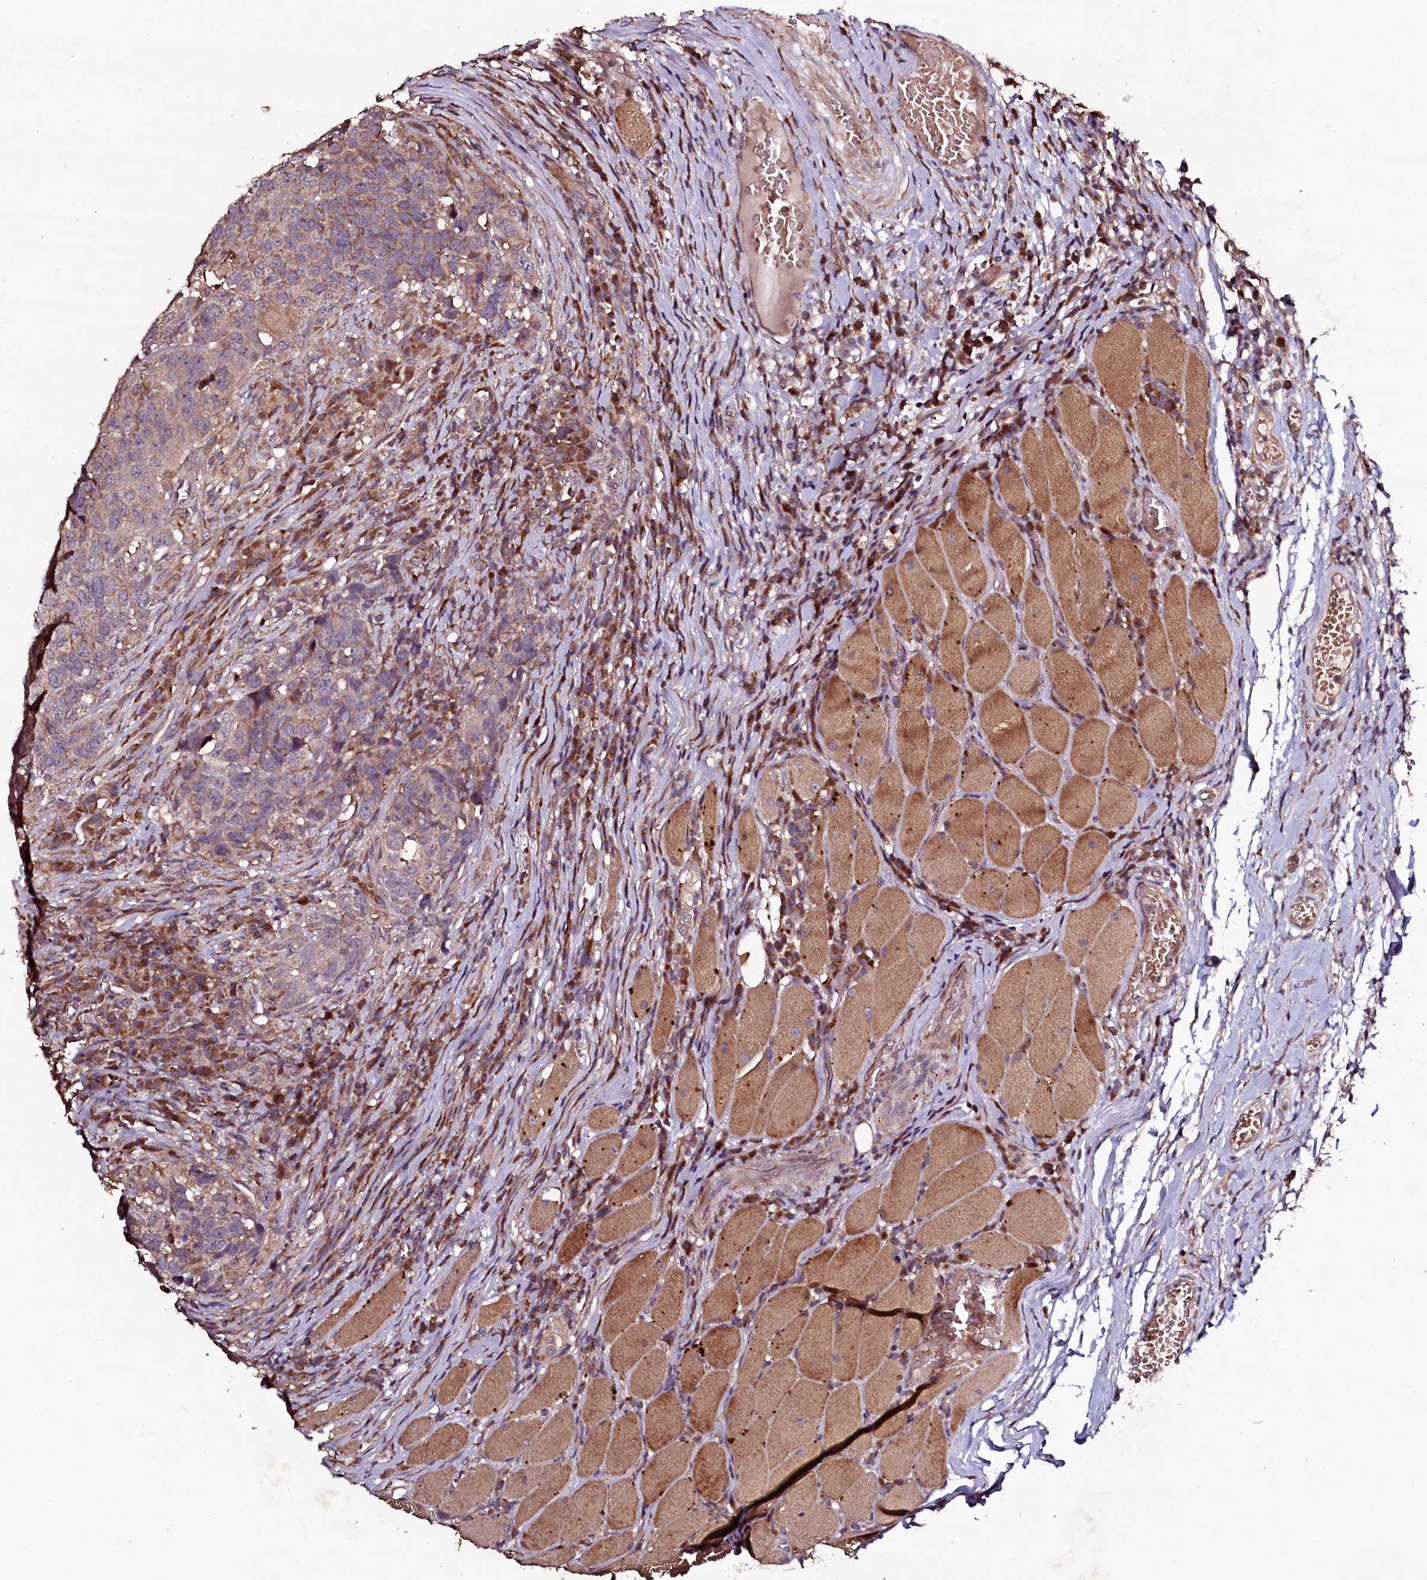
{"staining": {"intensity": "weak", "quantity": ">75%", "location": "cytoplasmic/membranous"}, "tissue": "head and neck cancer", "cell_type": "Tumor cells", "image_type": "cancer", "snomed": [{"axis": "morphology", "description": "Squamous cell carcinoma, NOS"}, {"axis": "topography", "description": "Head-Neck"}], "caption": "Approximately >75% of tumor cells in head and neck squamous cell carcinoma display weak cytoplasmic/membranous protein expression as visualized by brown immunohistochemical staining.", "gene": "SEC24C", "patient": {"sex": "male", "age": 66}}